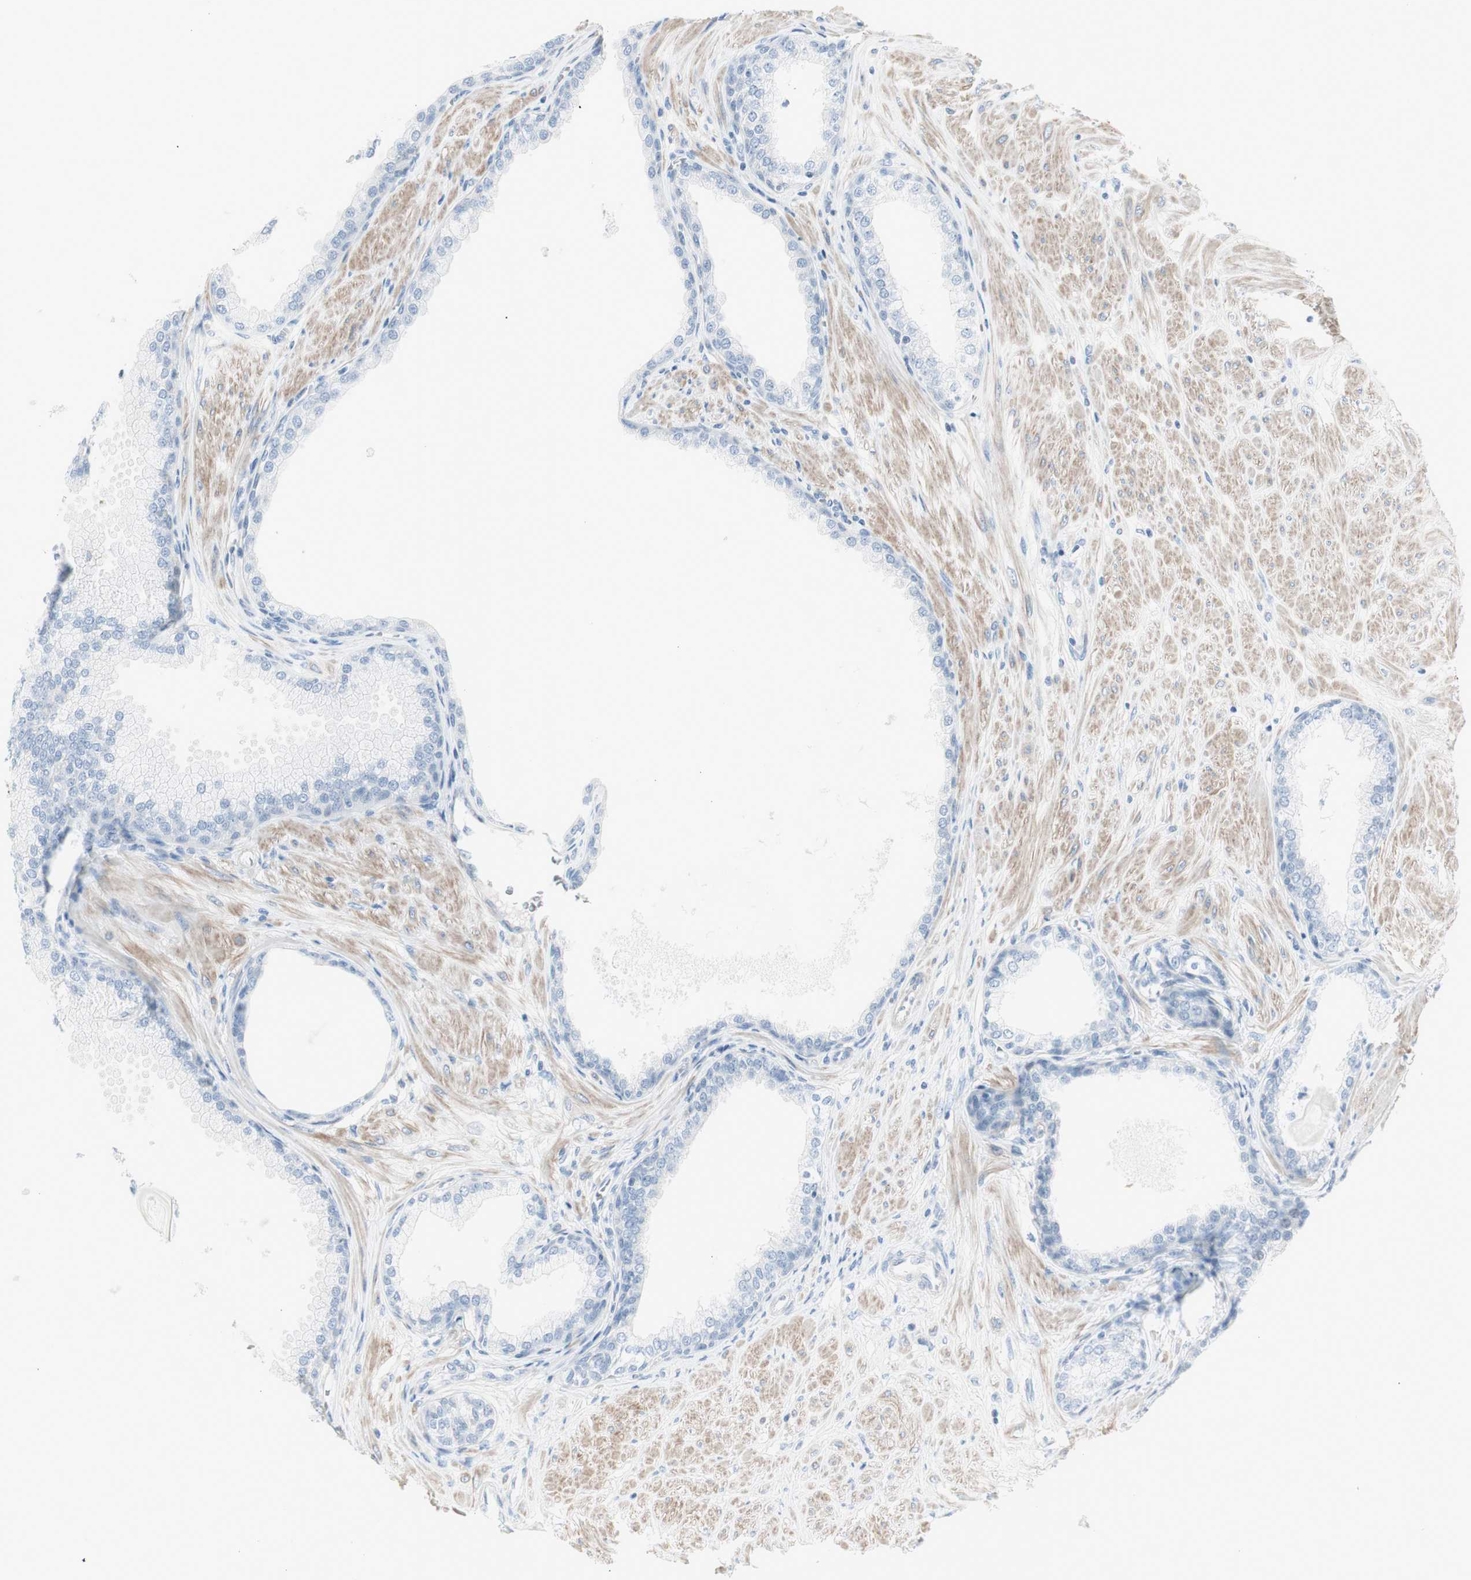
{"staining": {"intensity": "negative", "quantity": "none", "location": "none"}, "tissue": "prostate", "cell_type": "Glandular cells", "image_type": "normal", "snomed": [{"axis": "morphology", "description": "Normal tissue, NOS"}, {"axis": "topography", "description": "Prostate"}], "caption": "High power microscopy image of an immunohistochemistry (IHC) histopathology image of benign prostate, revealing no significant positivity in glandular cells.", "gene": "CDHR5", "patient": {"sex": "male", "age": 51}}